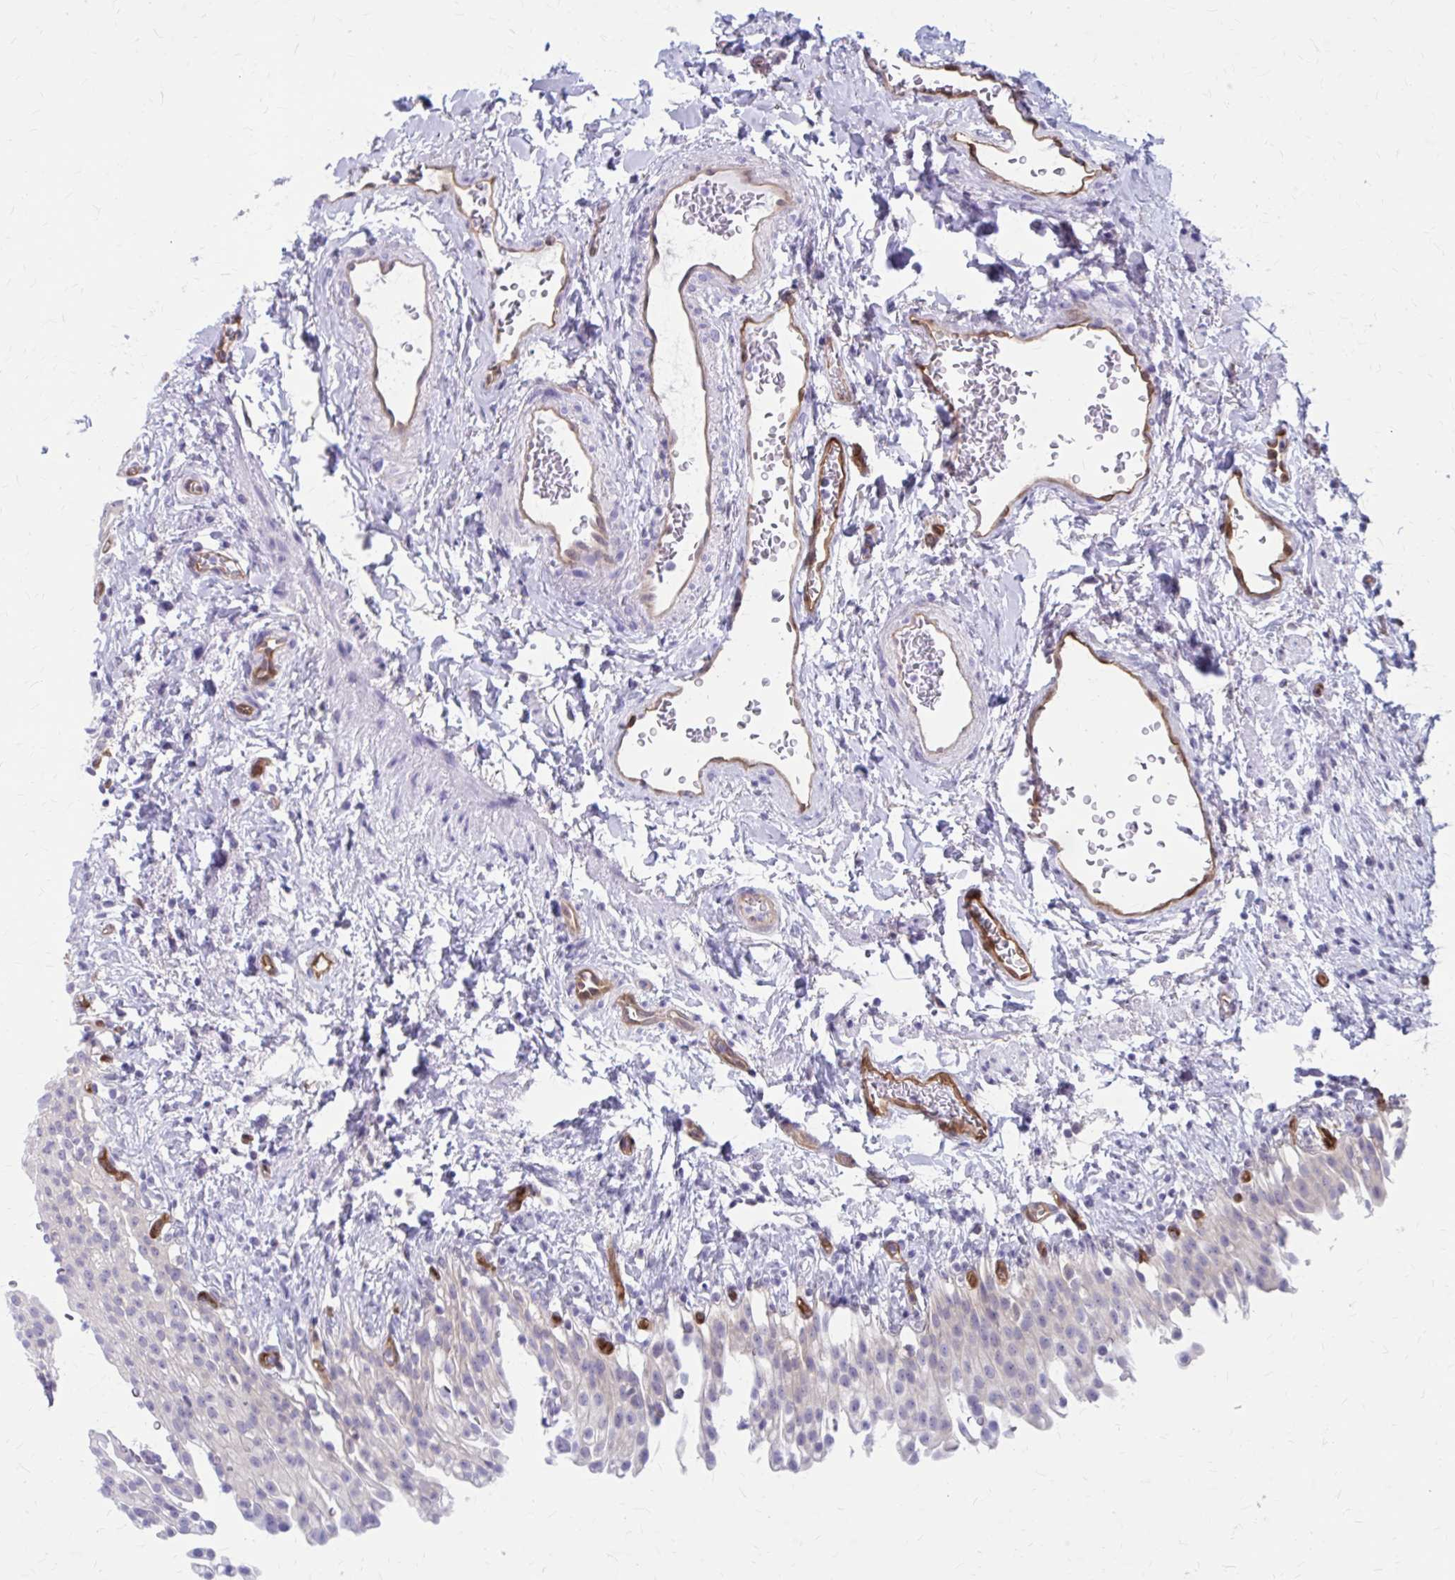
{"staining": {"intensity": "negative", "quantity": "none", "location": "none"}, "tissue": "urinary bladder", "cell_type": "Urothelial cells", "image_type": "normal", "snomed": [{"axis": "morphology", "description": "Normal tissue, NOS"}, {"axis": "topography", "description": "Urinary bladder"}, {"axis": "topography", "description": "Peripheral nerve tissue"}], "caption": "High power microscopy micrograph of an IHC photomicrograph of benign urinary bladder, revealing no significant positivity in urothelial cells.", "gene": "CLIC2", "patient": {"sex": "female", "age": 60}}